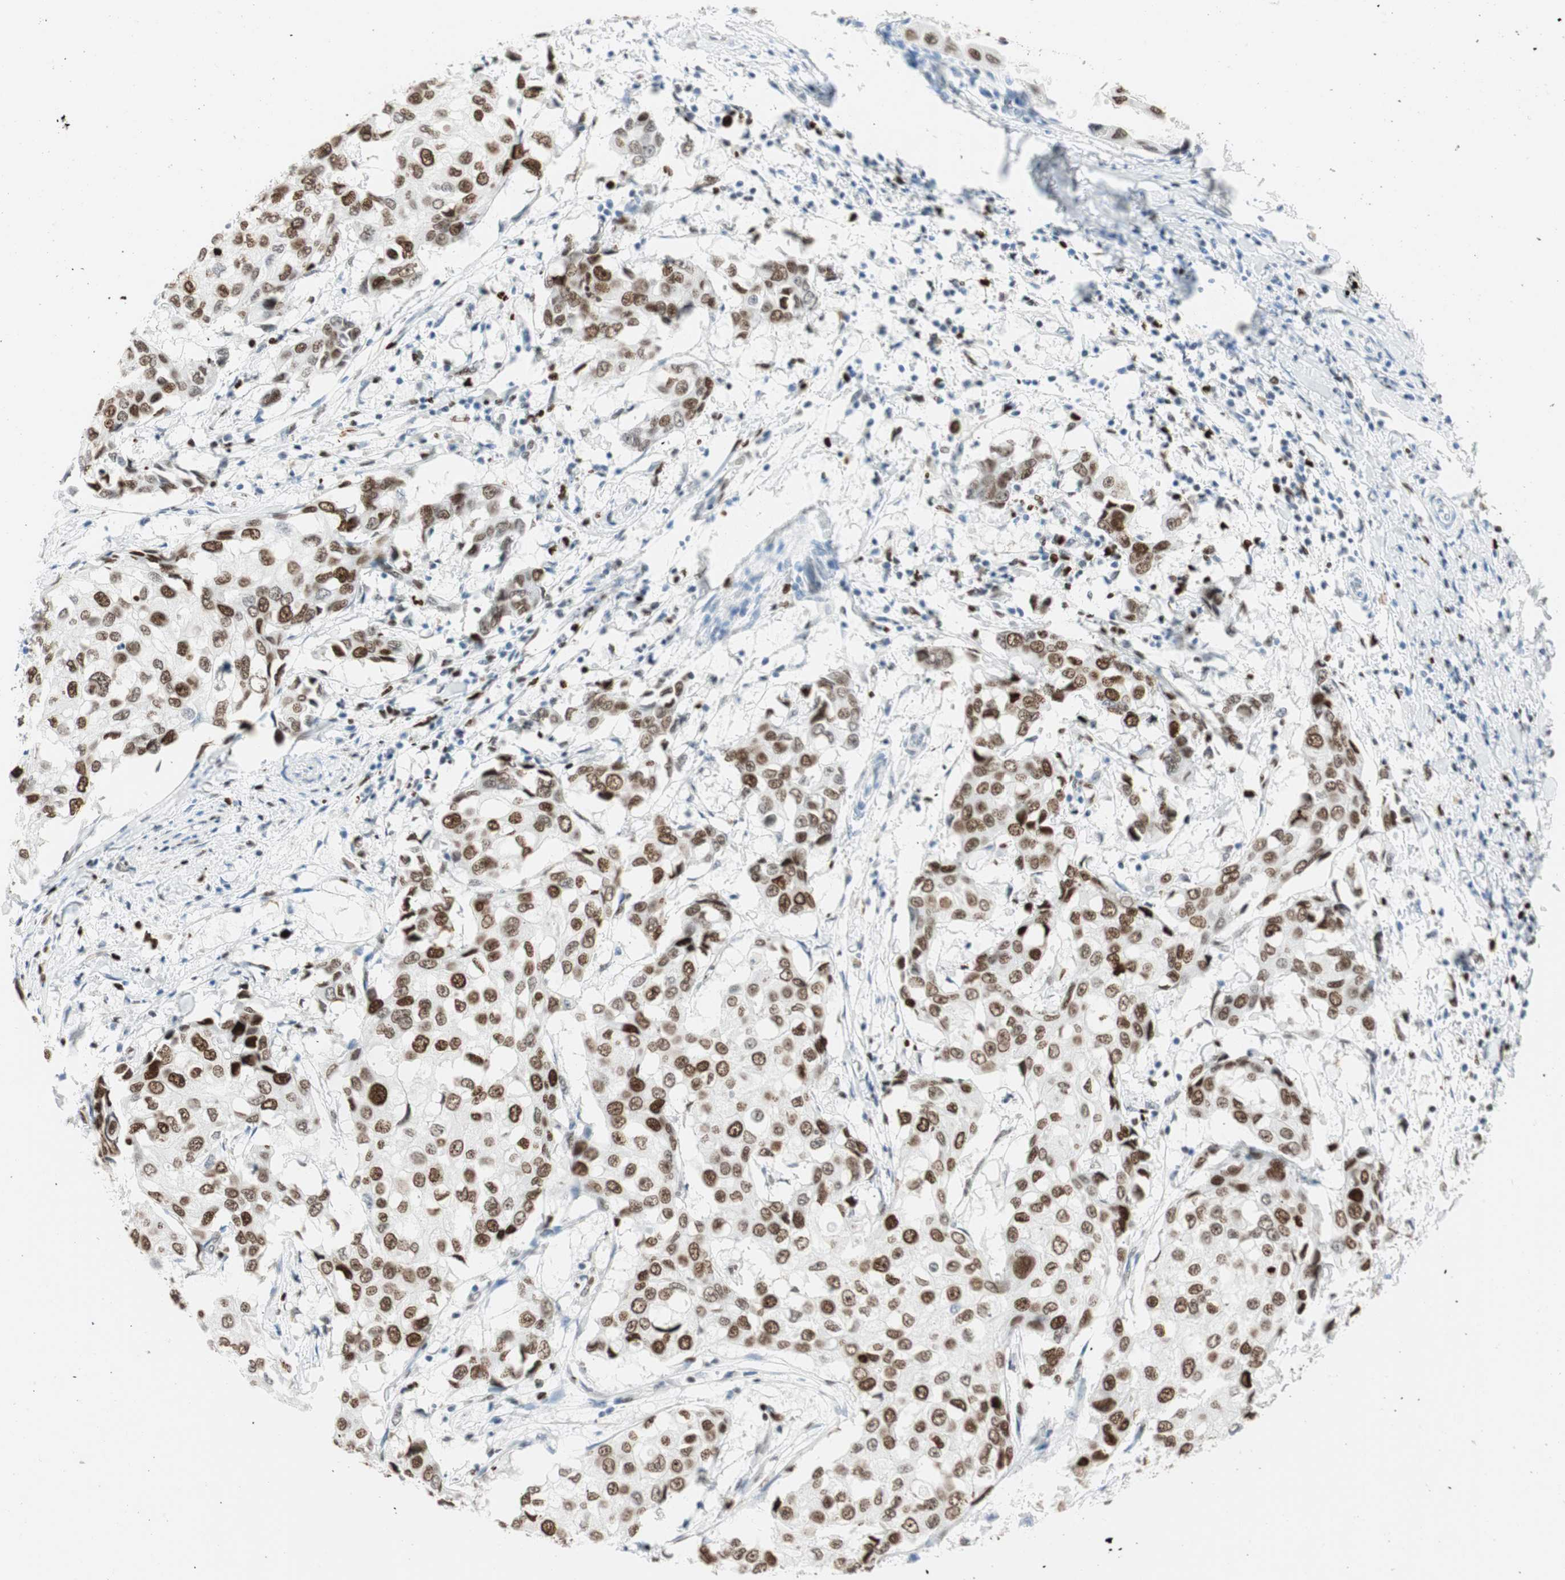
{"staining": {"intensity": "moderate", "quantity": ">75%", "location": "nuclear"}, "tissue": "breast cancer", "cell_type": "Tumor cells", "image_type": "cancer", "snomed": [{"axis": "morphology", "description": "Duct carcinoma"}, {"axis": "topography", "description": "Breast"}], "caption": "This photomicrograph exhibits infiltrating ductal carcinoma (breast) stained with immunohistochemistry to label a protein in brown. The nuclear of tumor cells show moderate positivity for the protein. Nuclei are counter-stained blue.", "gene": "EZH2", "patient": {"sex": "female", "age": 27}}